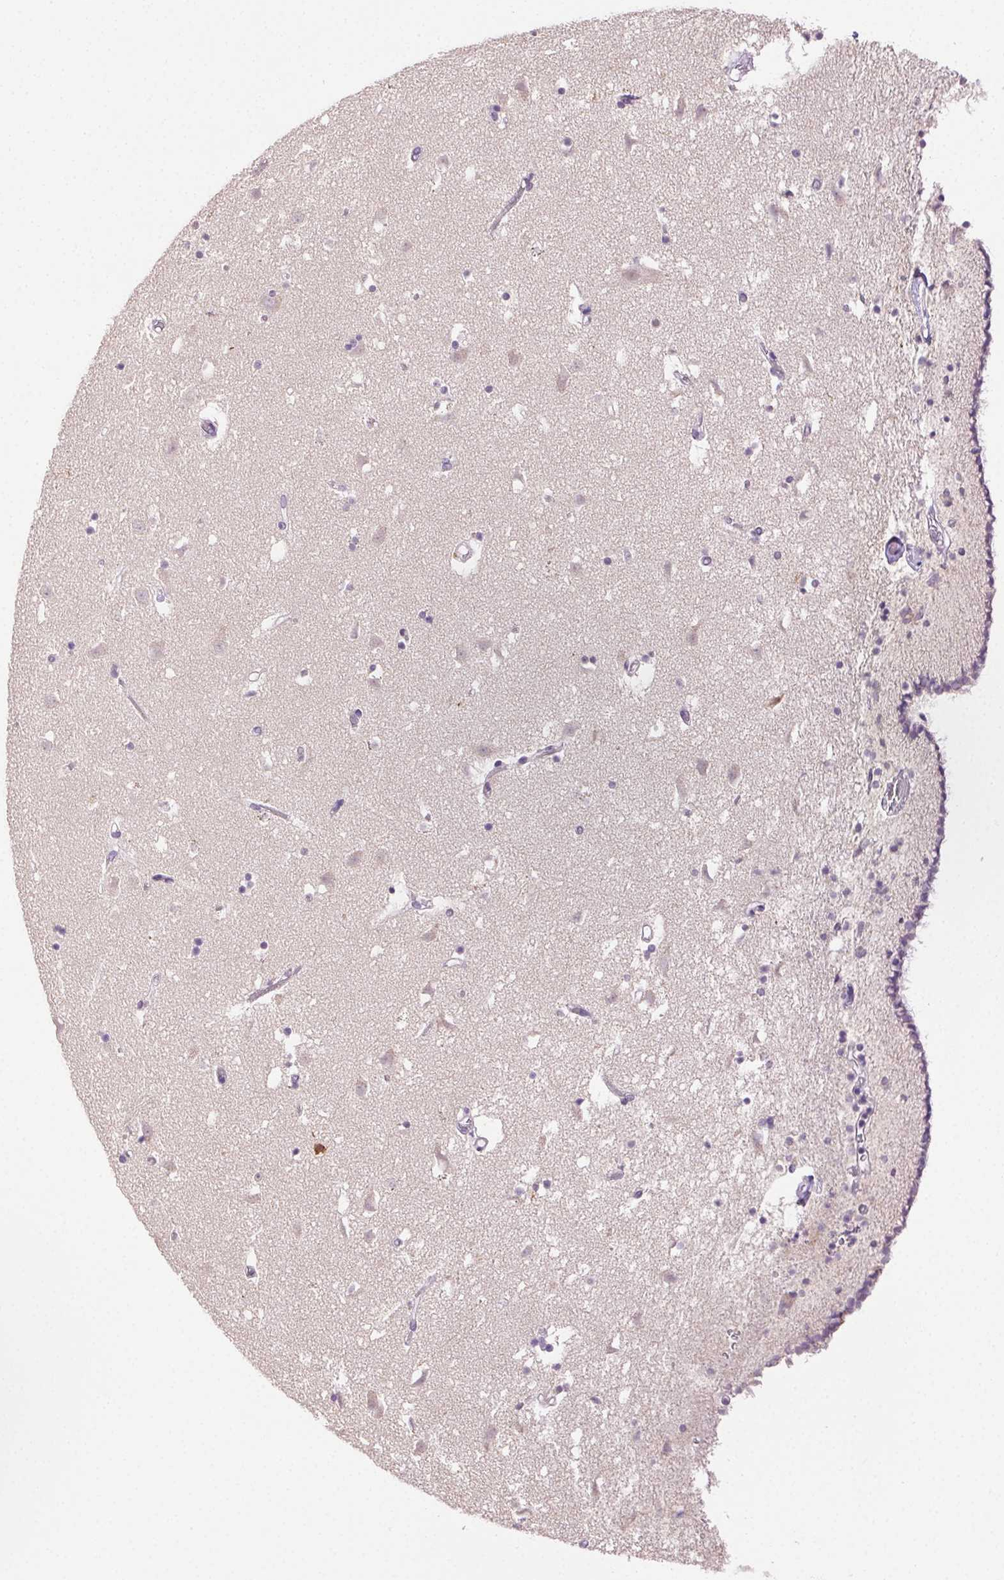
{"staining": {"intensity": "negative", "quantity": "none", "location": "none"}, "tissue": "caudate", "cell_type": "Glial cells", "image_type": "normal", "snomed": [{"axis": "morphology", "description": "Normal tissue, NOS"}, {"axis": "topography", "description": "Lateral ventricle wall"}], "caption": "Immunohistochemistry histopathology image of unremarkable caudate stained for a protein (brown), which reveals no positivity in glial cells.", "gene": "CLDN10", "patient": {"sex": "female", "age": 42}}